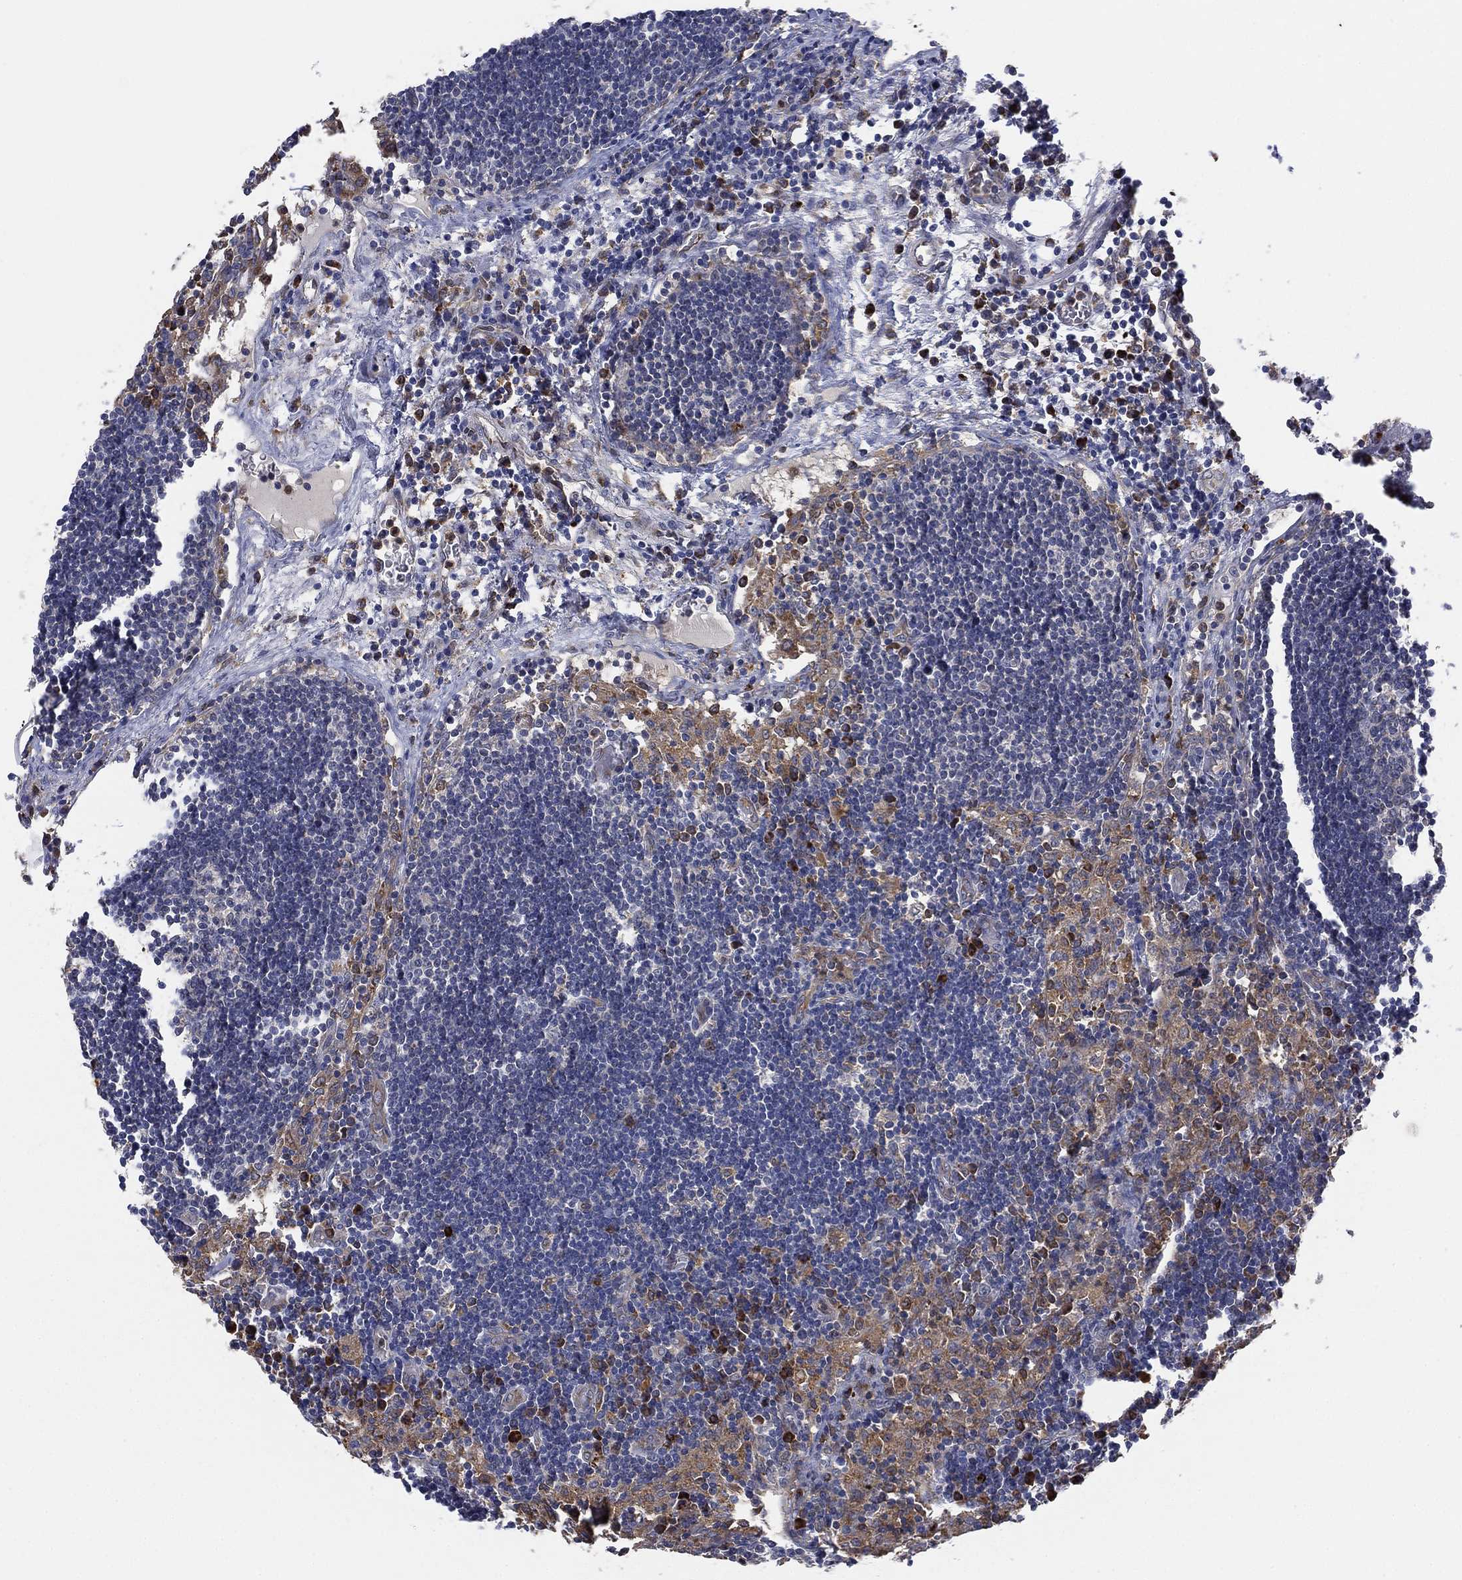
{"staining": {"intensity": "negative", "quantity": "none", "location": "none"}, "tissue": "lymph node", "cell_type": "Germinal center cells", "image_type": "normal", "snomed": [{"axis": "morphology", "description": "Normal tissue, NOS"}, {"axis": "topography", "description": "Lymph node"}], "caption": "A micrograph of human lymph node is negative for staining in germinal center cells. The staining was performed using DAB (3,3'-diaminobenzidine) to visualize the protein expression in brown, while the nuclei were stained in blue with hematoxylin (Magnification: 20x).", "gene": "FES", "patient": {"sex": "male", "age": 63}}